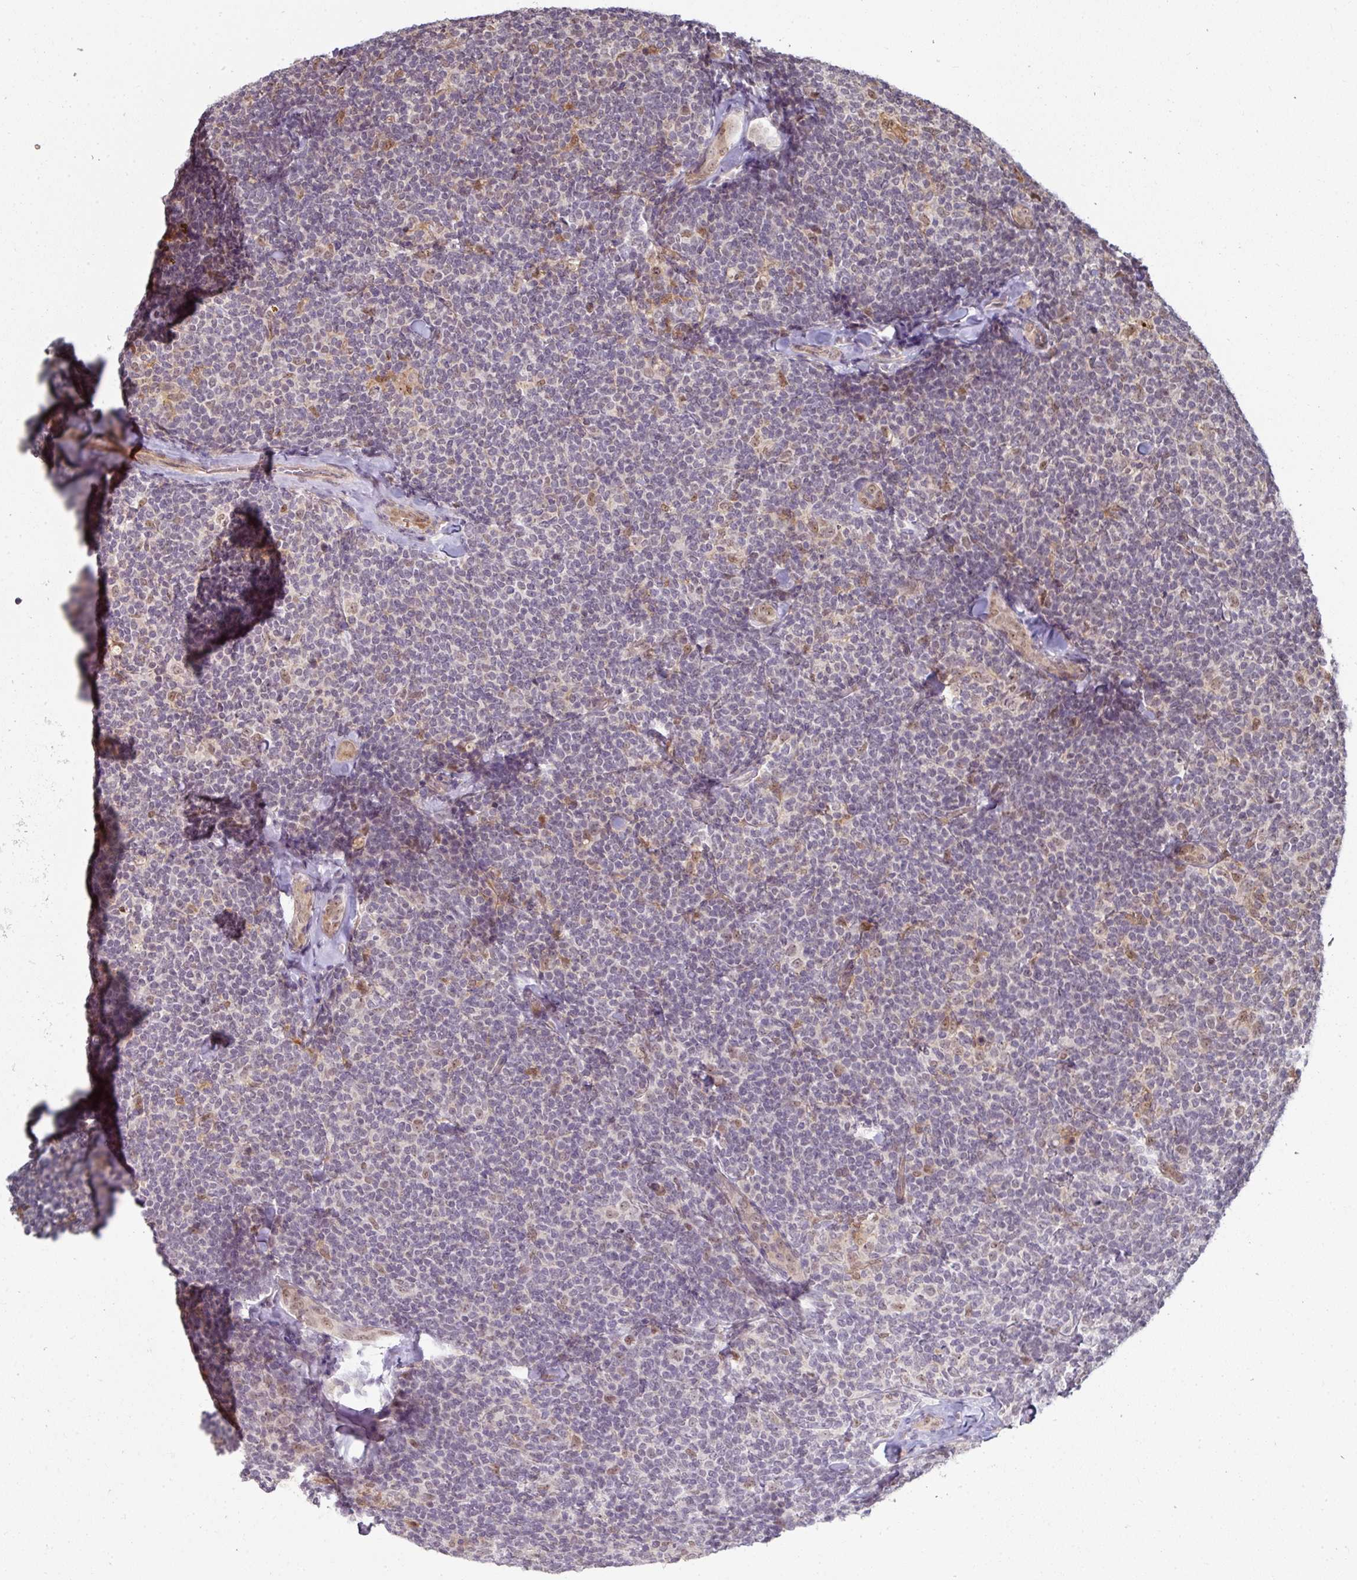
{"staining": {"intensity": "negative", "quantity": "none", "location": "none"}, "tissue": "lymphoma", "cell_type": "Tumor cells", "image_type": "cancer", "snomed": [{"axis": "morphology", "description": "Malignant lymphoma, non-Hodgkin's type, Low grade"}, {"axis": "topography", "description": "Lymph node"}], "caption": "Lymphoma was stained to show a protein in brown. There is no significant expression in tumor cells.", "gene": "GTF2H3", "patient": {"sex": "female", "age": 56}}